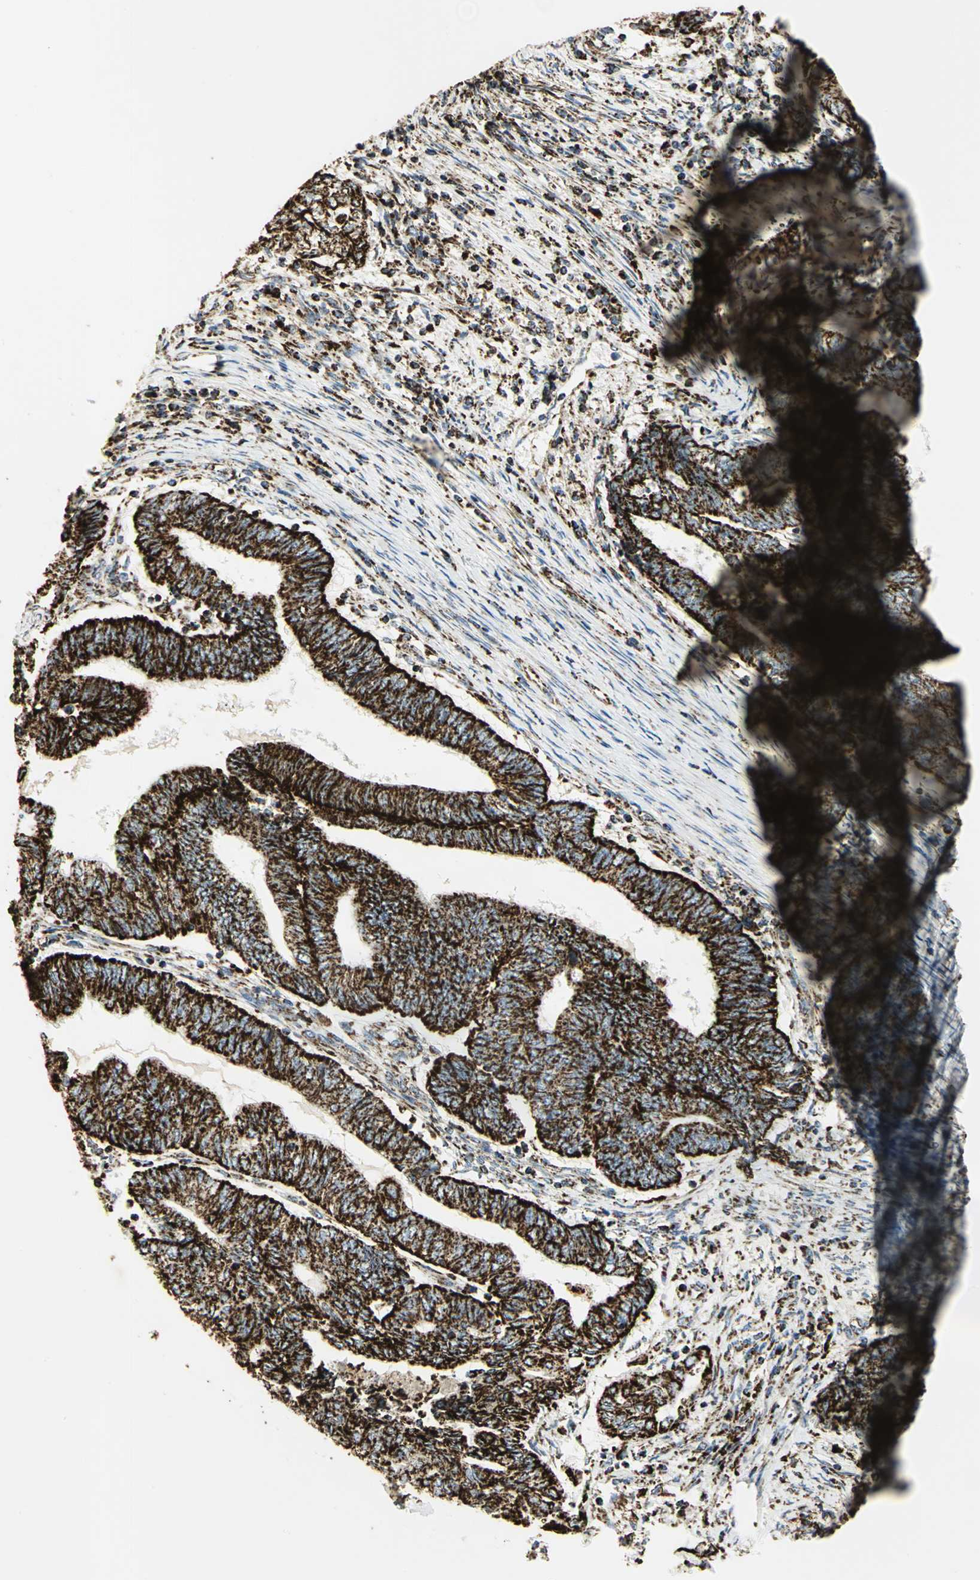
{"staining": {"intensity": "strong", "quantity": ">75%", "location": "cytoplasmic/membranous"}, "tissue": "endometrial cancer", "cell_type": "Tumor cells", "image_type": "cancer", "snomed": [{"axis": "morphology", "description": "Adenocarcinoma, NOS"}, {"axis": "topography", "description": "Uterus"}, {"axis": "topography", "description": "Endometrium"}], "caption": "Human endometrial cancer stained with a protein marker reveals strong staining in tumor cells.", "gene": "VDAC1", "patient": {"sex": "female", "age": 70}}